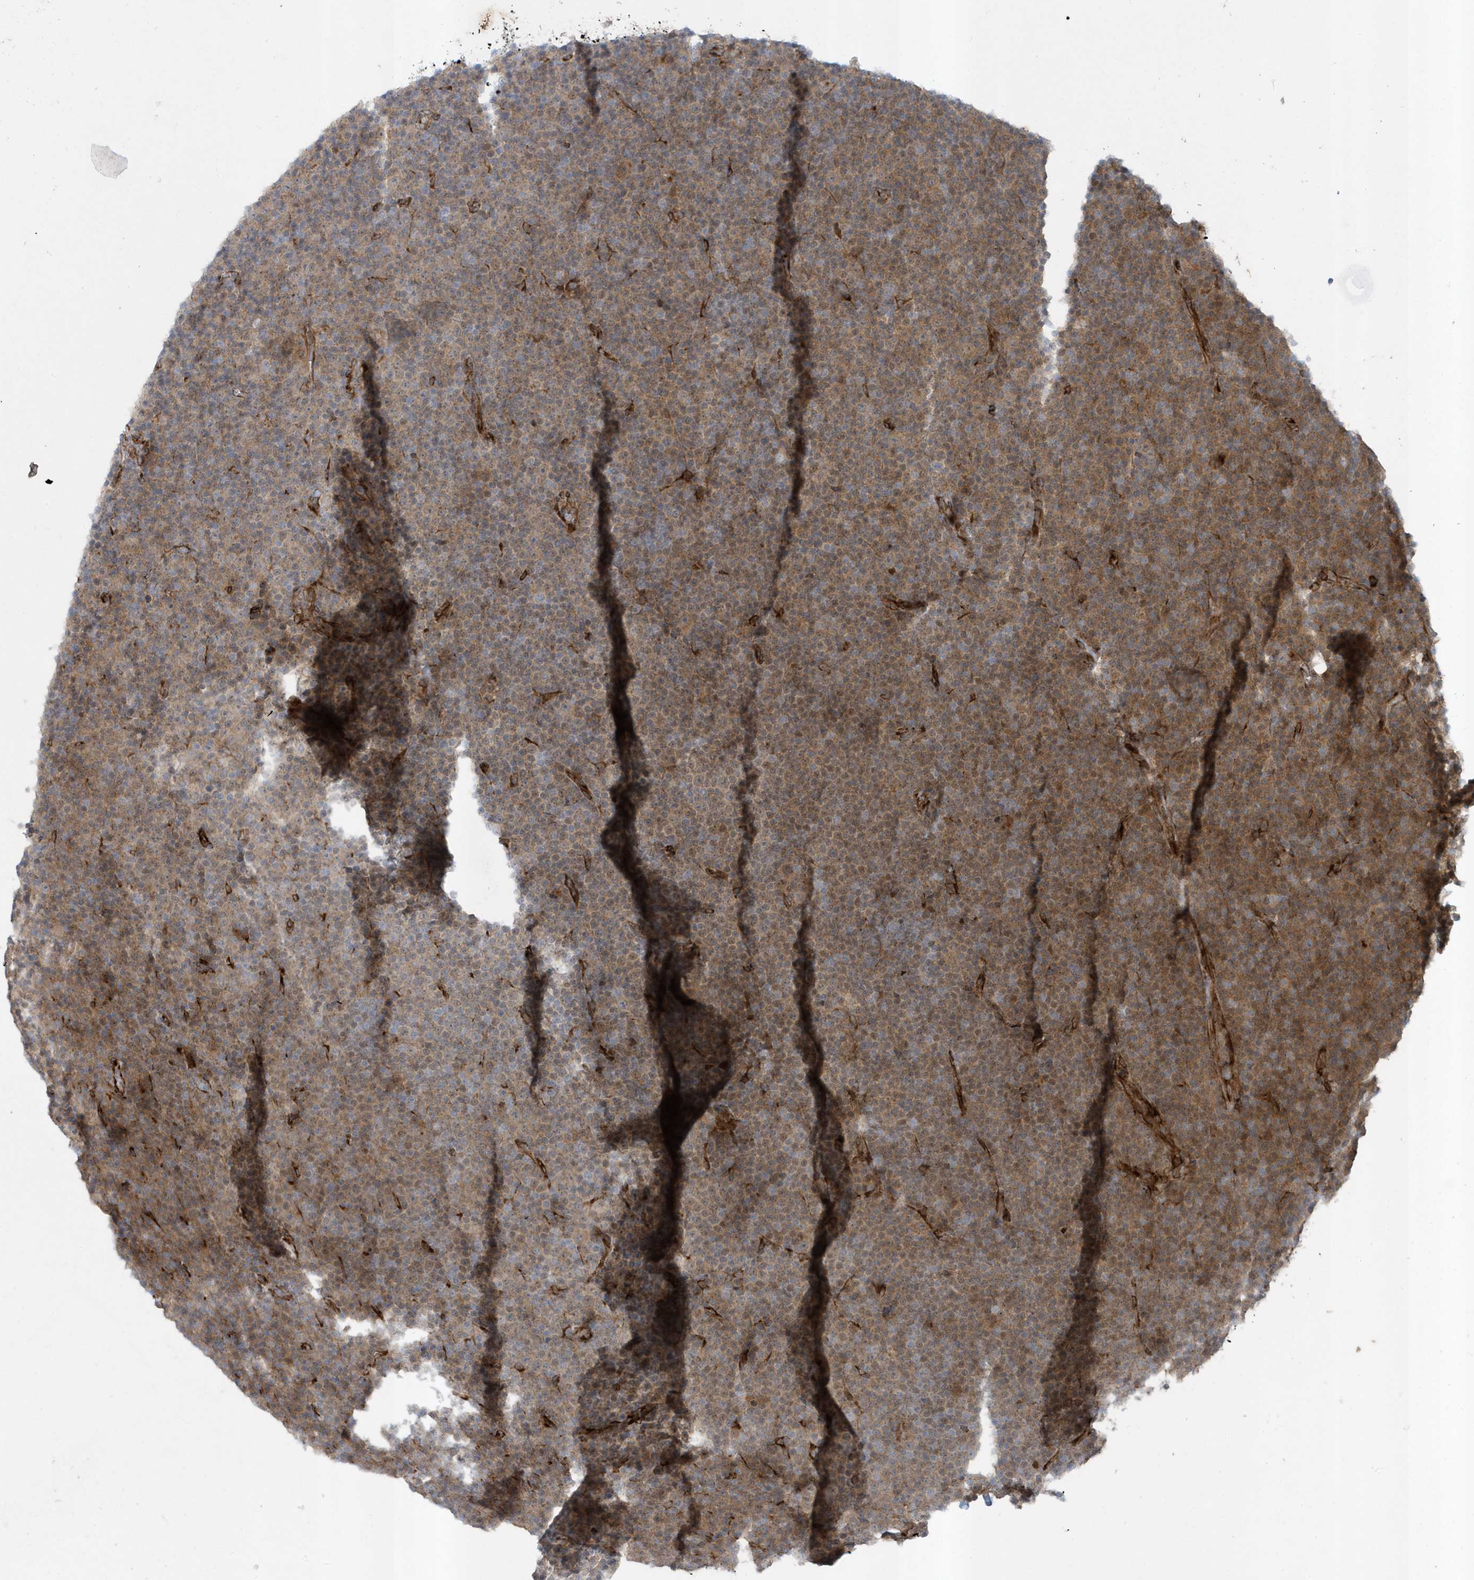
{"staining": {"intensity": "moderate", "quantity": "25%-75%", "location": "cytoplasmic/membranous"}, "tissue": "lymphoma", "cell_type": "Tumor cells", "image_type": "cancer", "snomed": [{"axis": "morphology", "description": "Malignant lymphoma, non-Hodgkin's type, Low grade"}, {"axis": "topography", "description": "Lymph node"}], "caption": "About 25%-75% of tumor cells in human lymphoma exhibit moderate cytoplasmic/membranous protein staining as visualized by brown immunohistochemical staining.", "gene": "FAM98A", "patient": {"sex": "female", "age": 67}}